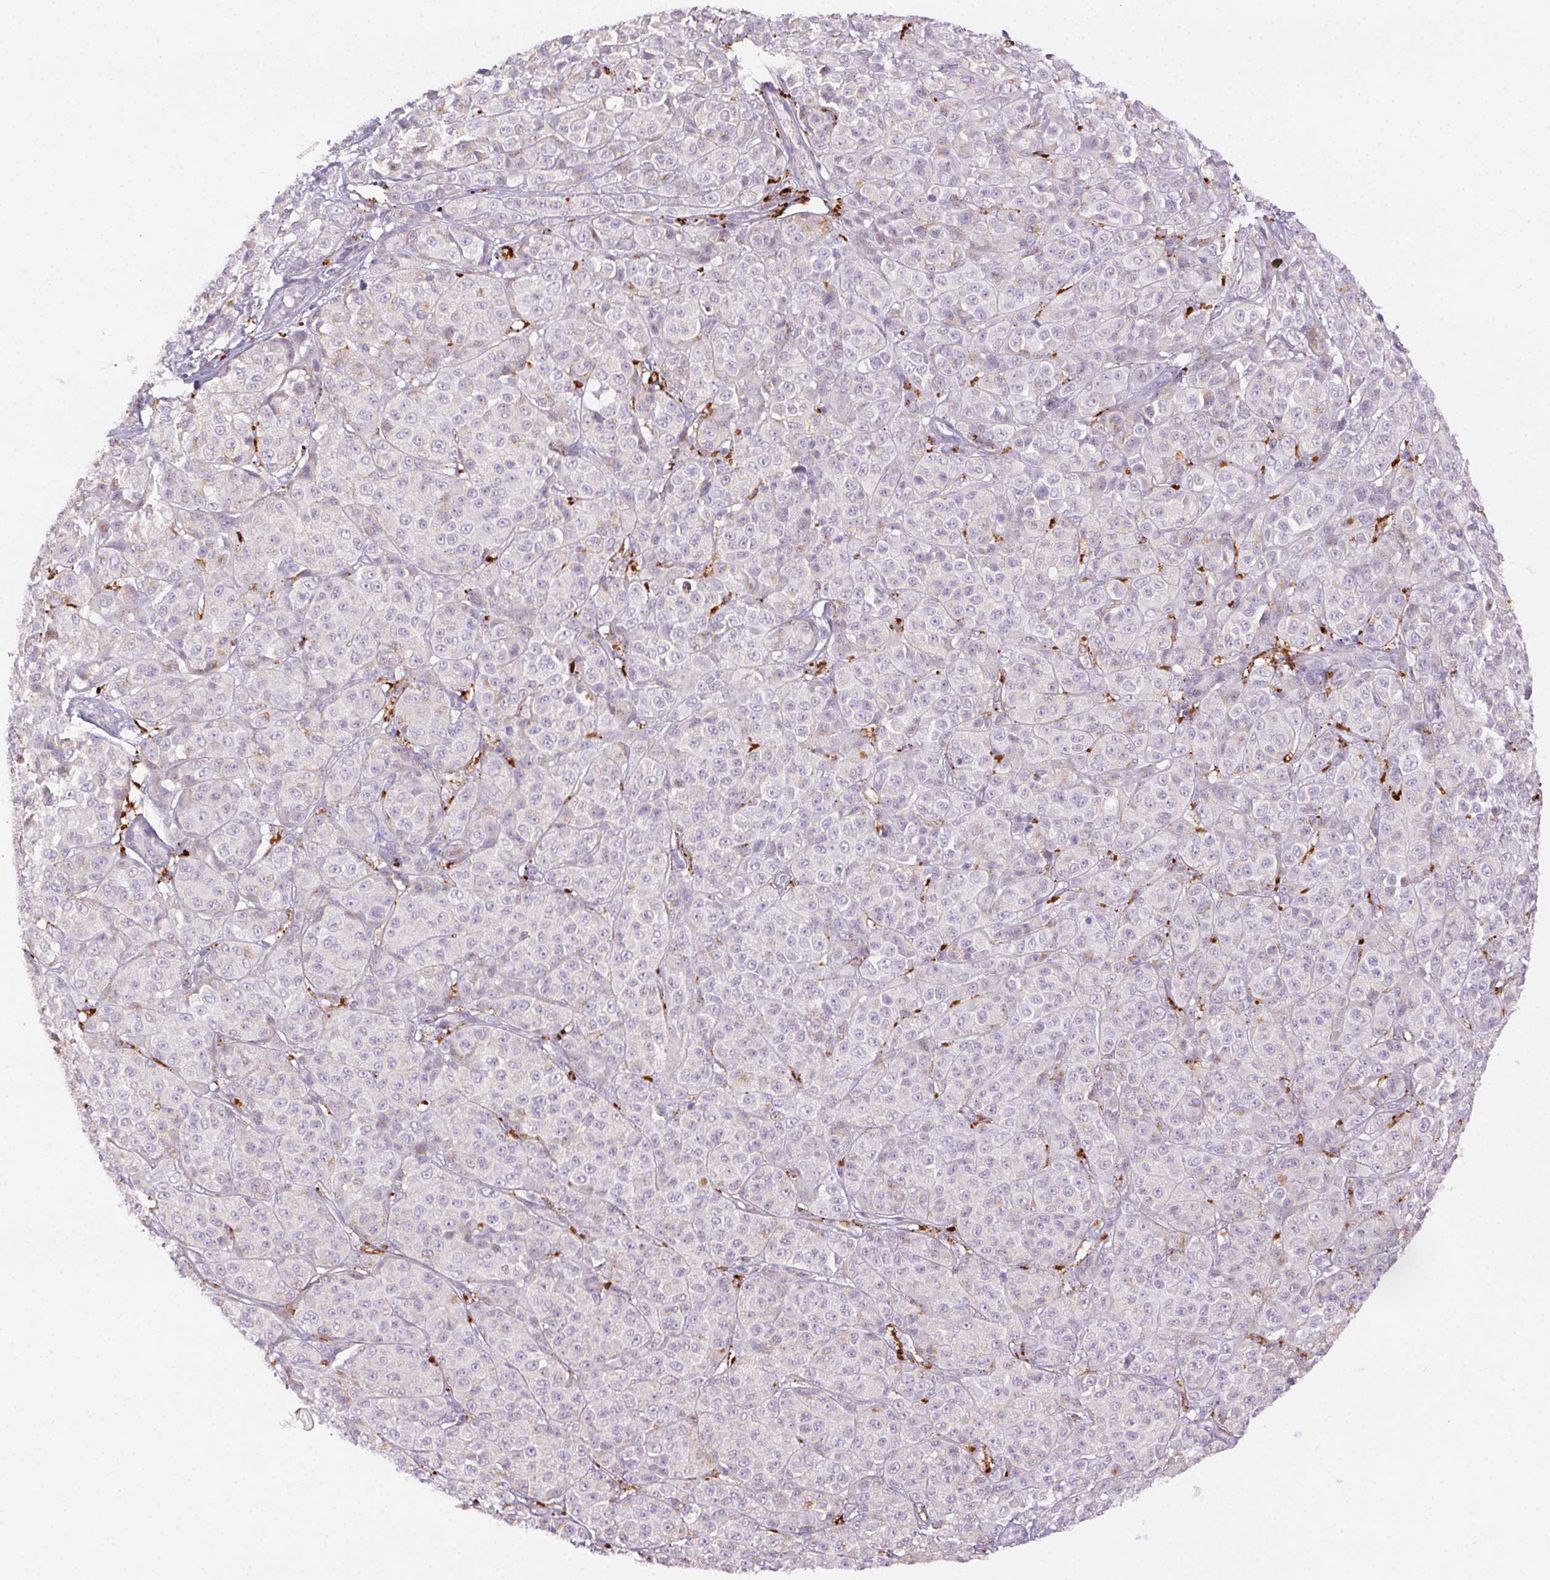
{"staining": {"intensity": "negative", "quantity": "none", "location": "none"}, "tissue": "melanoma", "cell_type": "Tumor cells", "image_type": "cancer", "snomed": [{"axis": "morphology", "description": "Malignant melanoma, NOS"}, {"axis": "topography", "description": "Skin"}], "caption": "A histopathology image of malignant melanoma stained for a protein exhibits no brown staining in tumor cells.", "gene": "SCPEP1", "patient": {"sex": "male", "age": 89}}